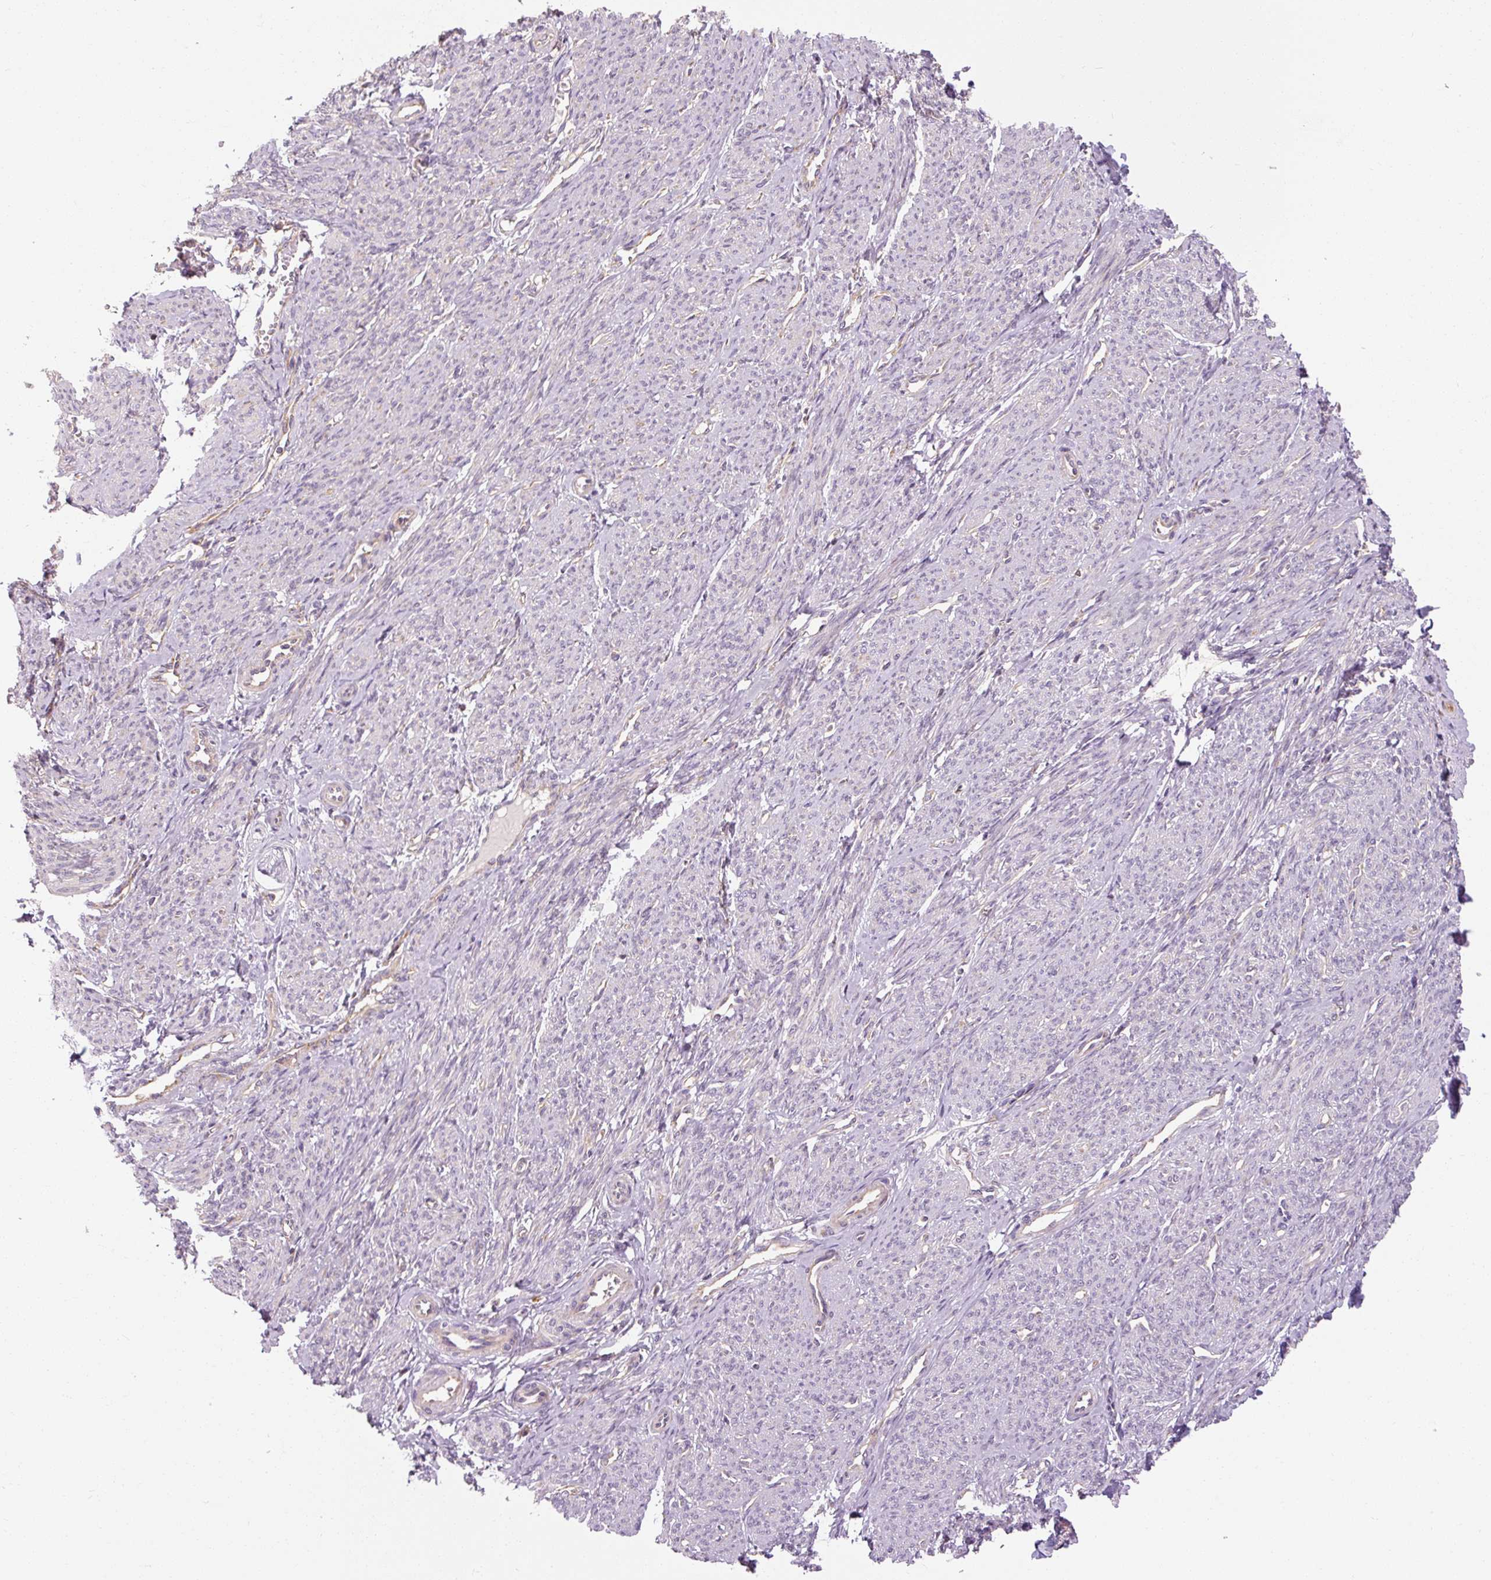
{"staining": {"intensity": "negative", "quantity": "none", "location": "none"}, "tissue": "smooth muscle", "cell_type": "Smooth muscle cells", "image_type": "normal", "snomed": [{"axis": "morphology", "description": "Normal tissue, NOS"}, {"axis": "topography", "description": "Smooth muscle"}], "caption": "Immunohistochemistry micrograph of benign smooth muscle: human smooth muscle stained with DAB (3,3'-diaminobenzidine) reveals no significant protein positivity in smooth muscle cells. (DAB immunohistochemistry visualized using brightfield microscopy, high magnification).", "gene": "PRSS48", "patient": {"sex": "female", "age": 65}}